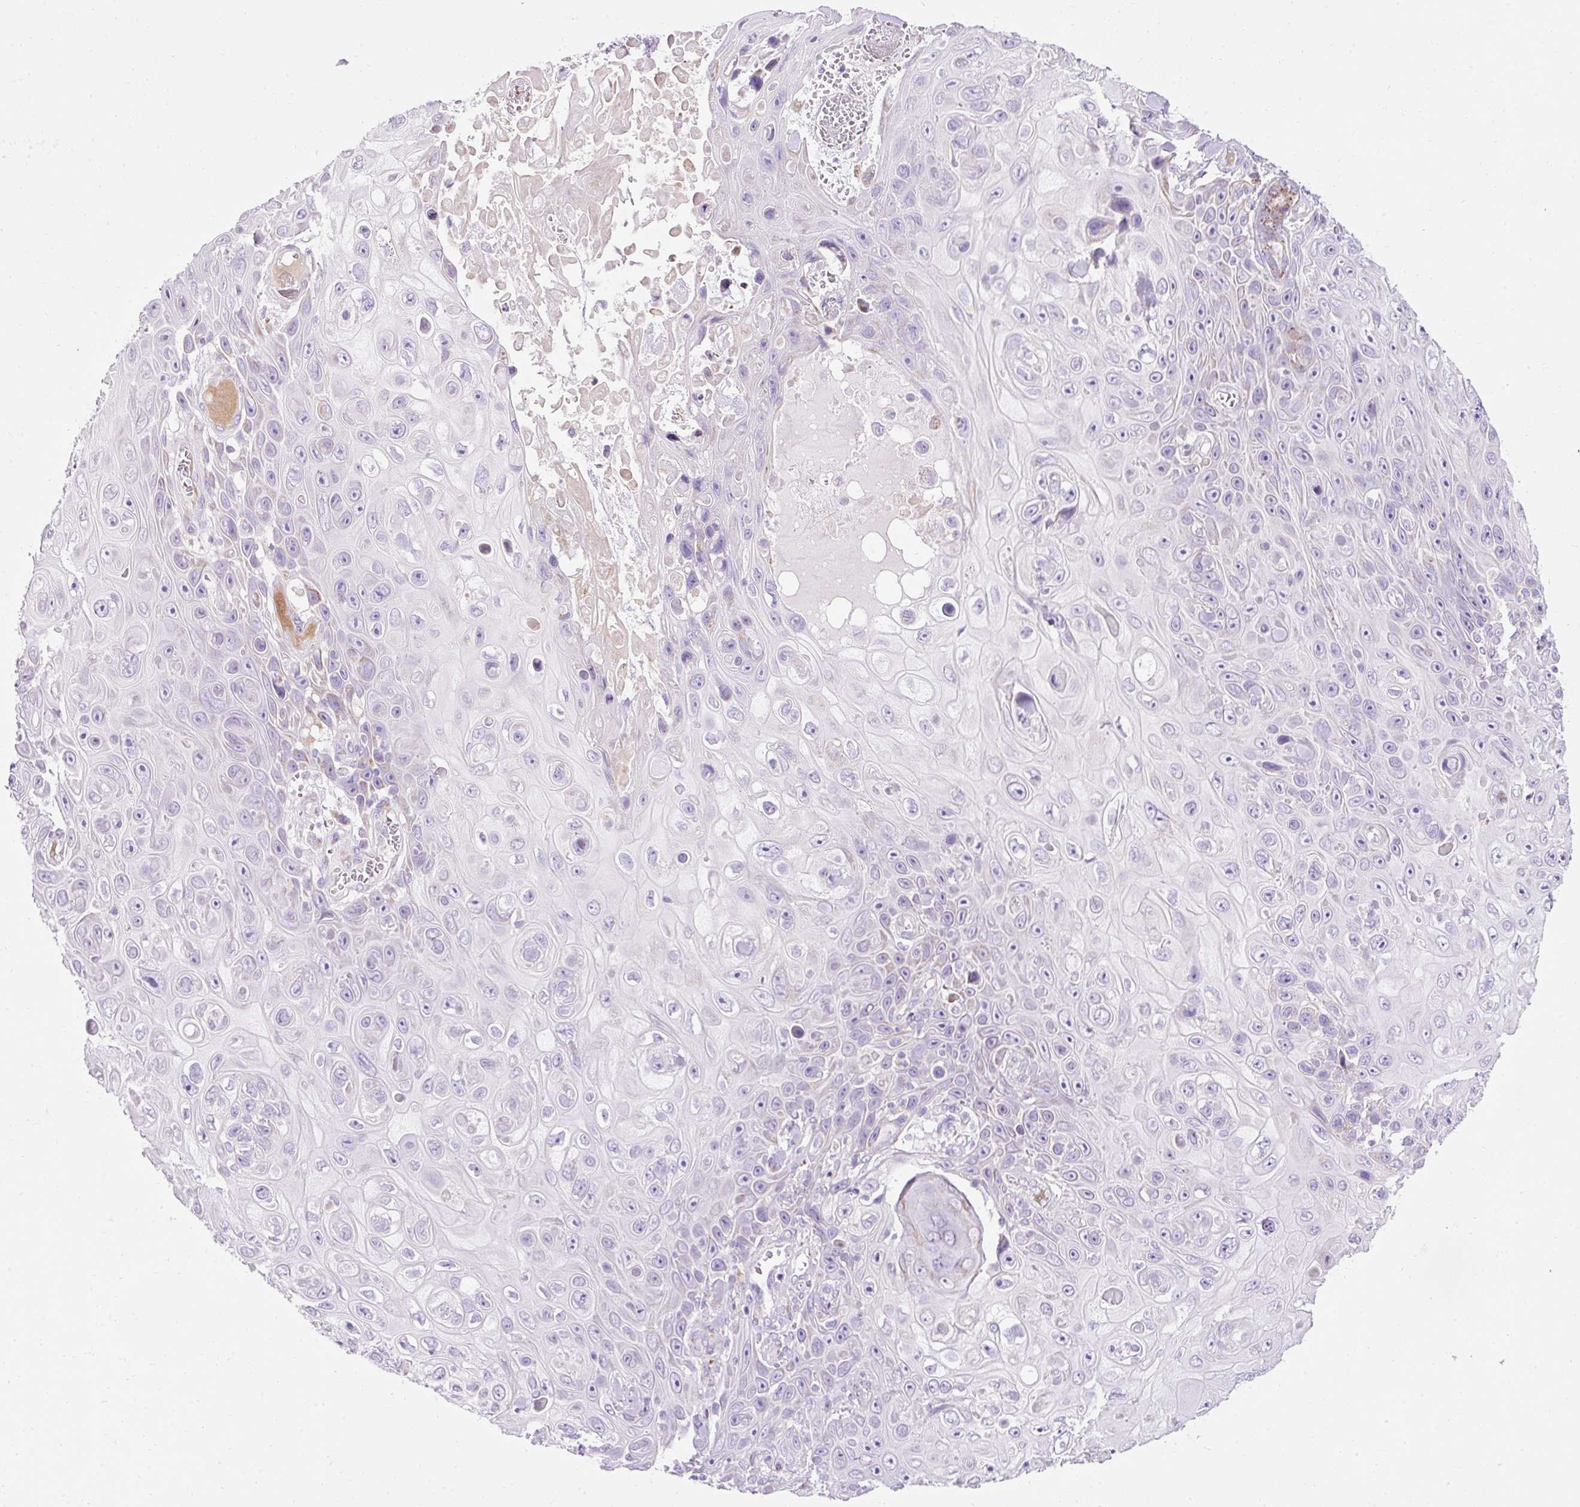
{"staining": {"intensity": "negative", "quantity": "none", "location": "none"}, "tissue": "skin cancer", "cell_type": "Tumor cells", "image_type": "cancer", "snomed": [{"axis": "morphology", "description": "Squamous cell carcinoma, NOS"}, {"axis": "topography", "description": "Skin"}], "caption": "IHC of skin squamous cell carcinoma exhibits no positivity in tumor cells. The staining is performed using DAB (3,3'-diaminobenzidine) brown chromogen with nuclei counter-stained in using hematoxylin.", "gene": "PLPP2", "patient": {"sex": "male", "age": 82}}